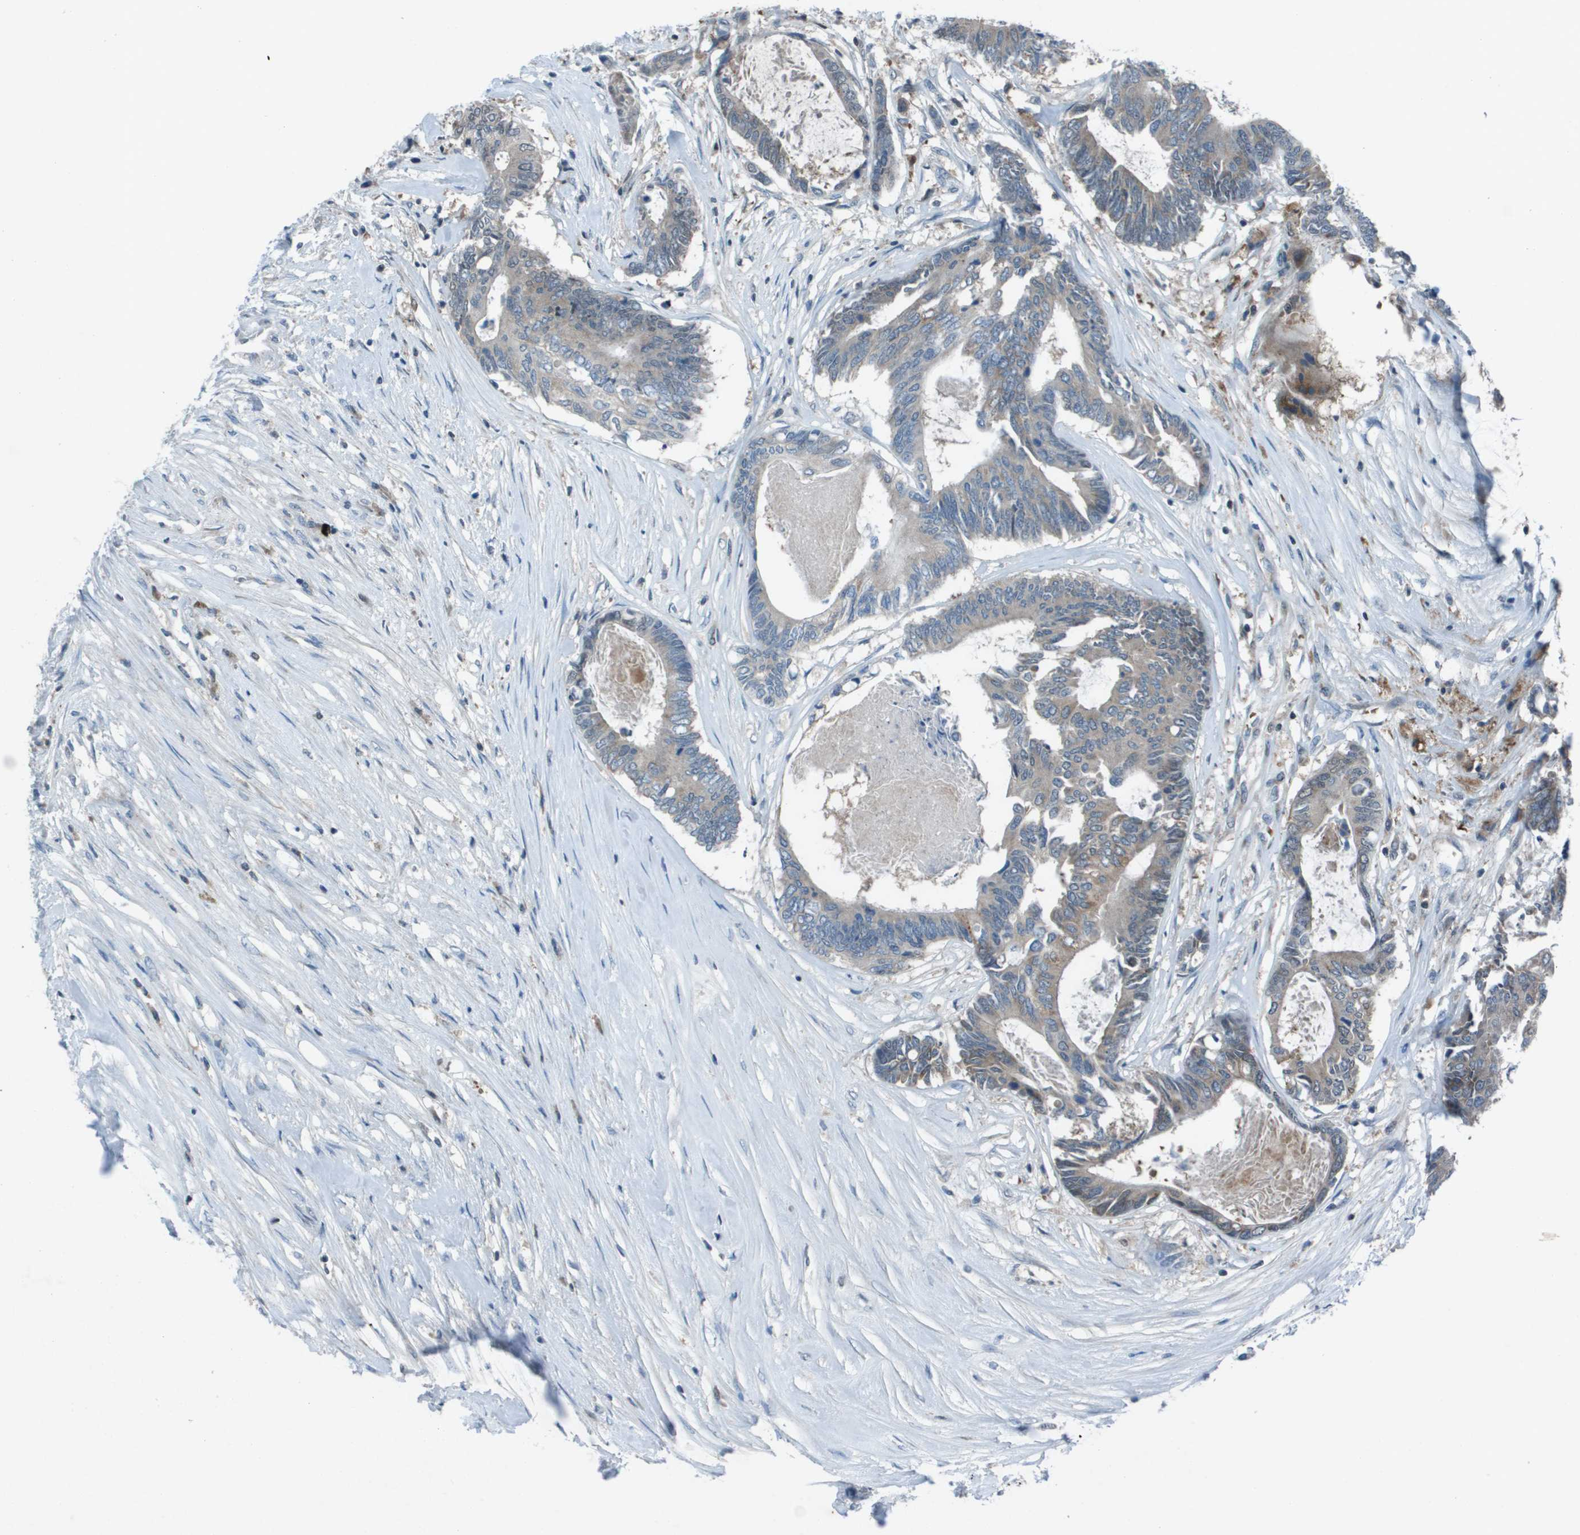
{"staining": {"intensity": "weak", "quantity": "25%-75%", "location": "cytoplasmic/membranous"}, "tissue": "colorectal cancer", "cell_type": "Tumor cells", "image_type": "cancer", "snomed": [{"axis": "morphology", "description": "Adenocarcinoma, NOS"}, {"axis": "topography", "description": "Rectum"}], "caption": "DAB immunohistochemical staining of adenocarcinoma (colorectal) exhibits weak cytoplasmic/membranous protein positivity in about 25%-75% of tumor cells.", "gene": "CAMK4", "patient": {"sex": "male", "age": 63}}